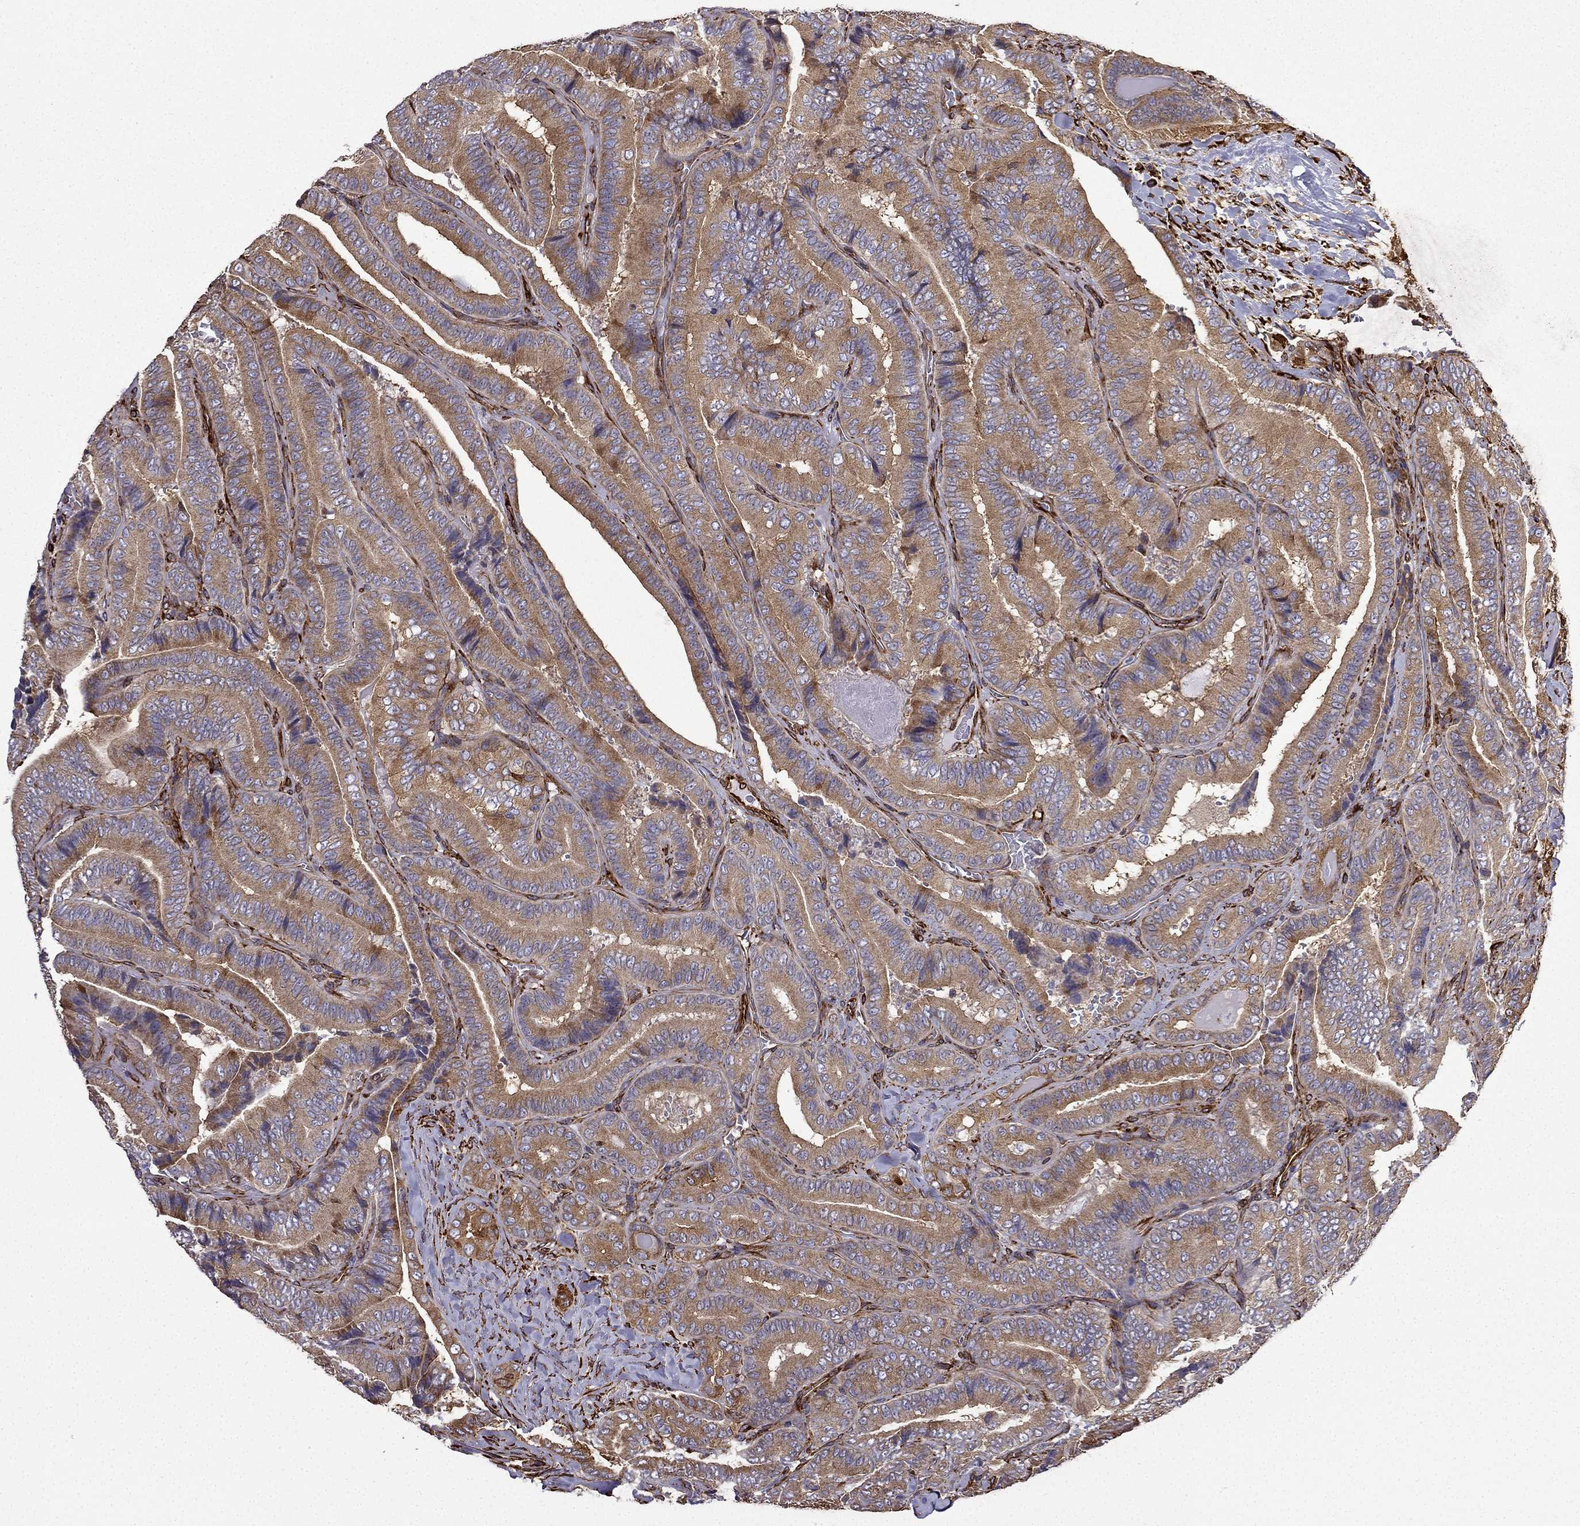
{"staining": {"intensity": "moderate", "quantity": ">75%", "location": "cytoplasmic/membranous"}, "tissue": "thyroid cancer", "cell_type": "Tumor cells", "image_type": "cancer", "snomed": [{"axis": "morphology", "description": "Papillary adenocarcinoma, NOS"}, {"axis": "topography", "description": "Thyroid gland"}], "caption": "Human papillary adenocarcinoma (thyroid) stained with a brown dye displays moderate cytoplasmic/membranous positive positivity in approximately >75% of tumor cells.", "gene": "MAP4", "patient": {"sex": "male", "age": 61}}